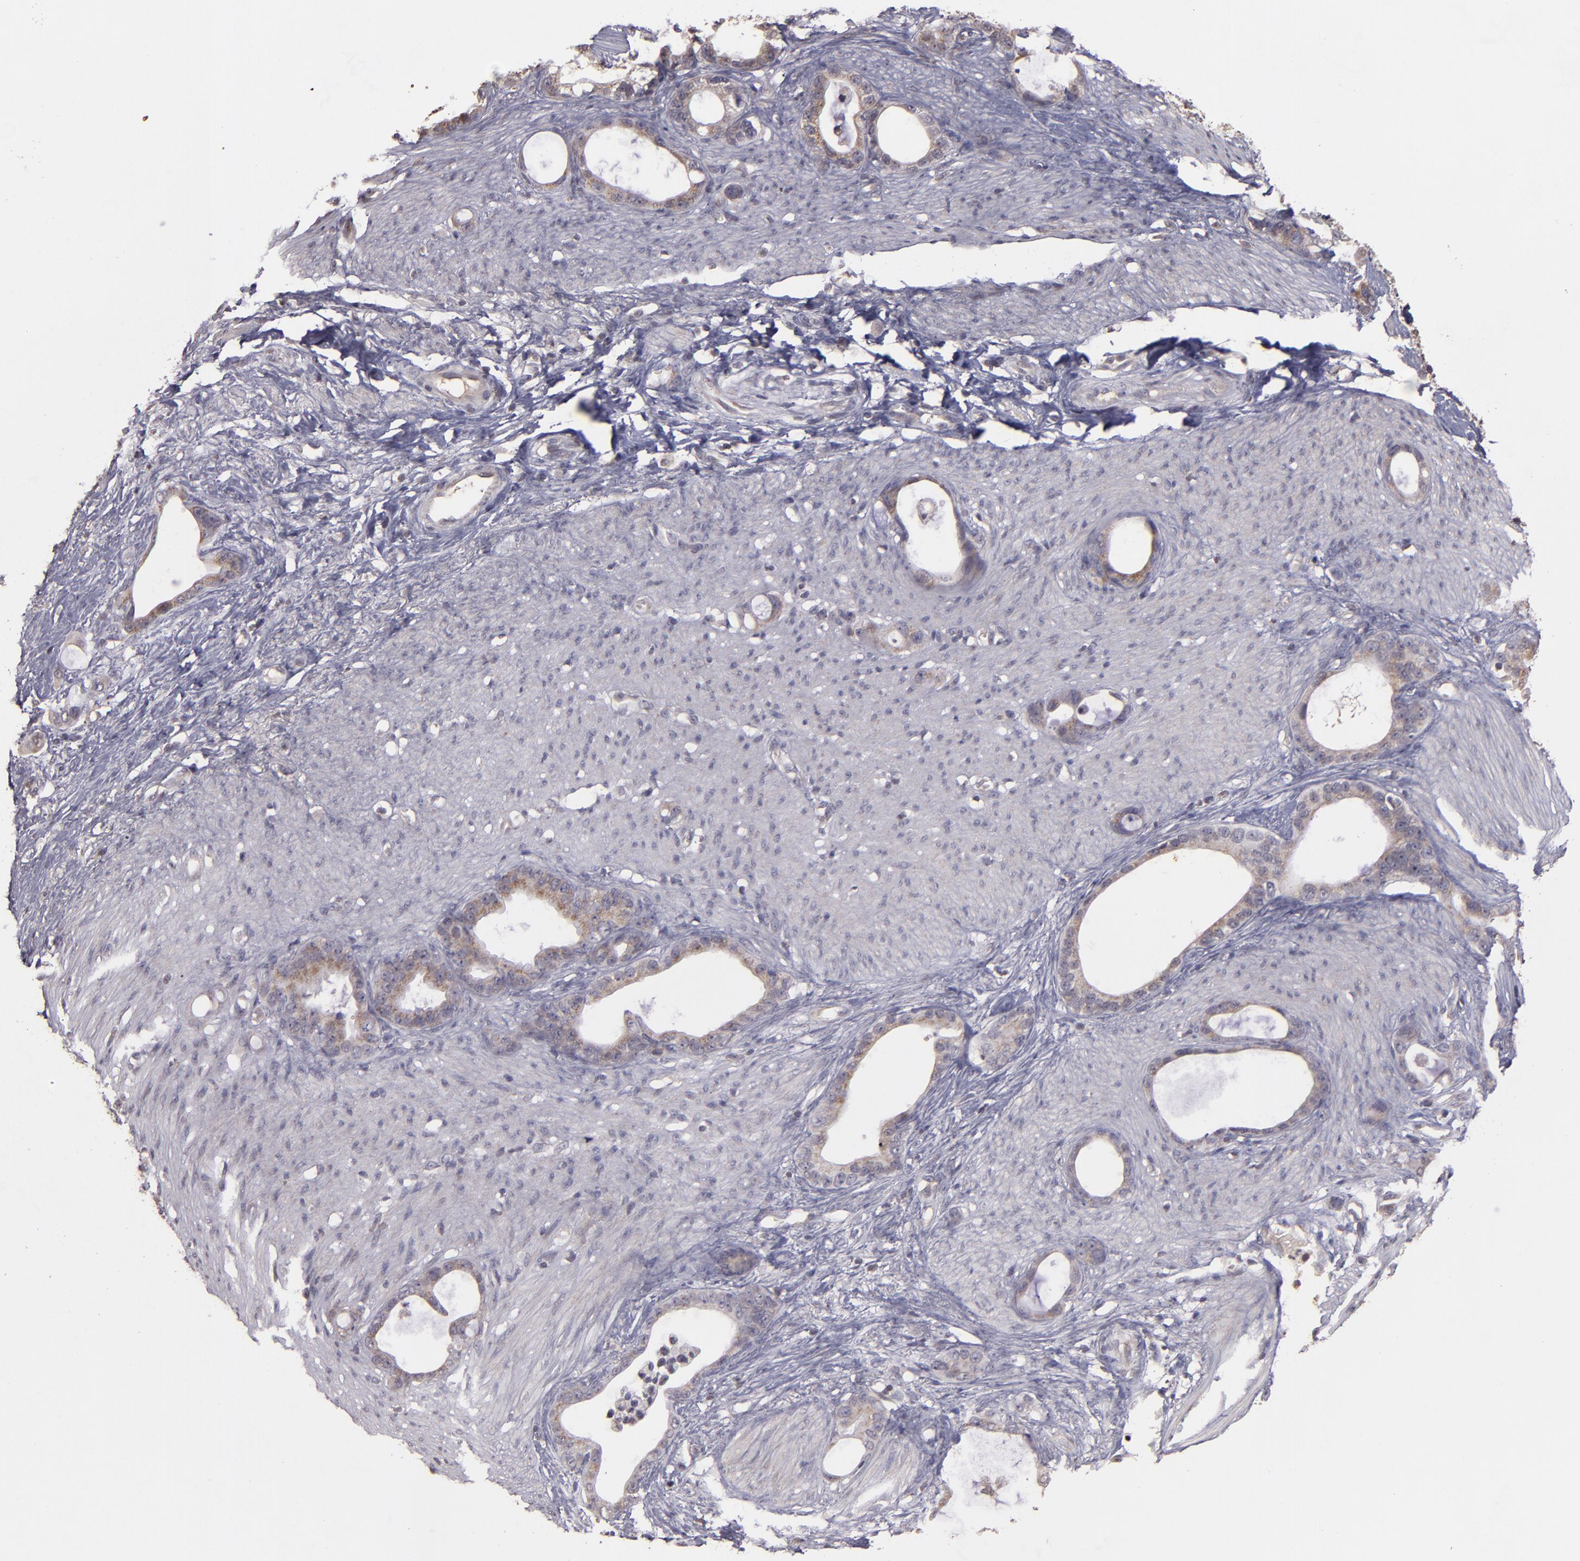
{"staining": {"intensity": "weak", "quantity": ">75%", "location": "cytoplasmic/membranous"}, "tissue": "stomach cancer", "cell_type": "Tumor cells", "image_type": "cancer", "snomed": [{"axis": "morphology", "description": "Adenocarcinoma, NOS"}, {"axis": "topography", "description": "Stomach"}], "caption": "Protein expression by immunohistochemistry (IHC) reveals weak cytoplasmic/membranous positivity in approximately >75% of tumor cells in adenocarcinoma (stomach).", "gene": "ABL1", "patient": {"sex": "female", "age": 75}}